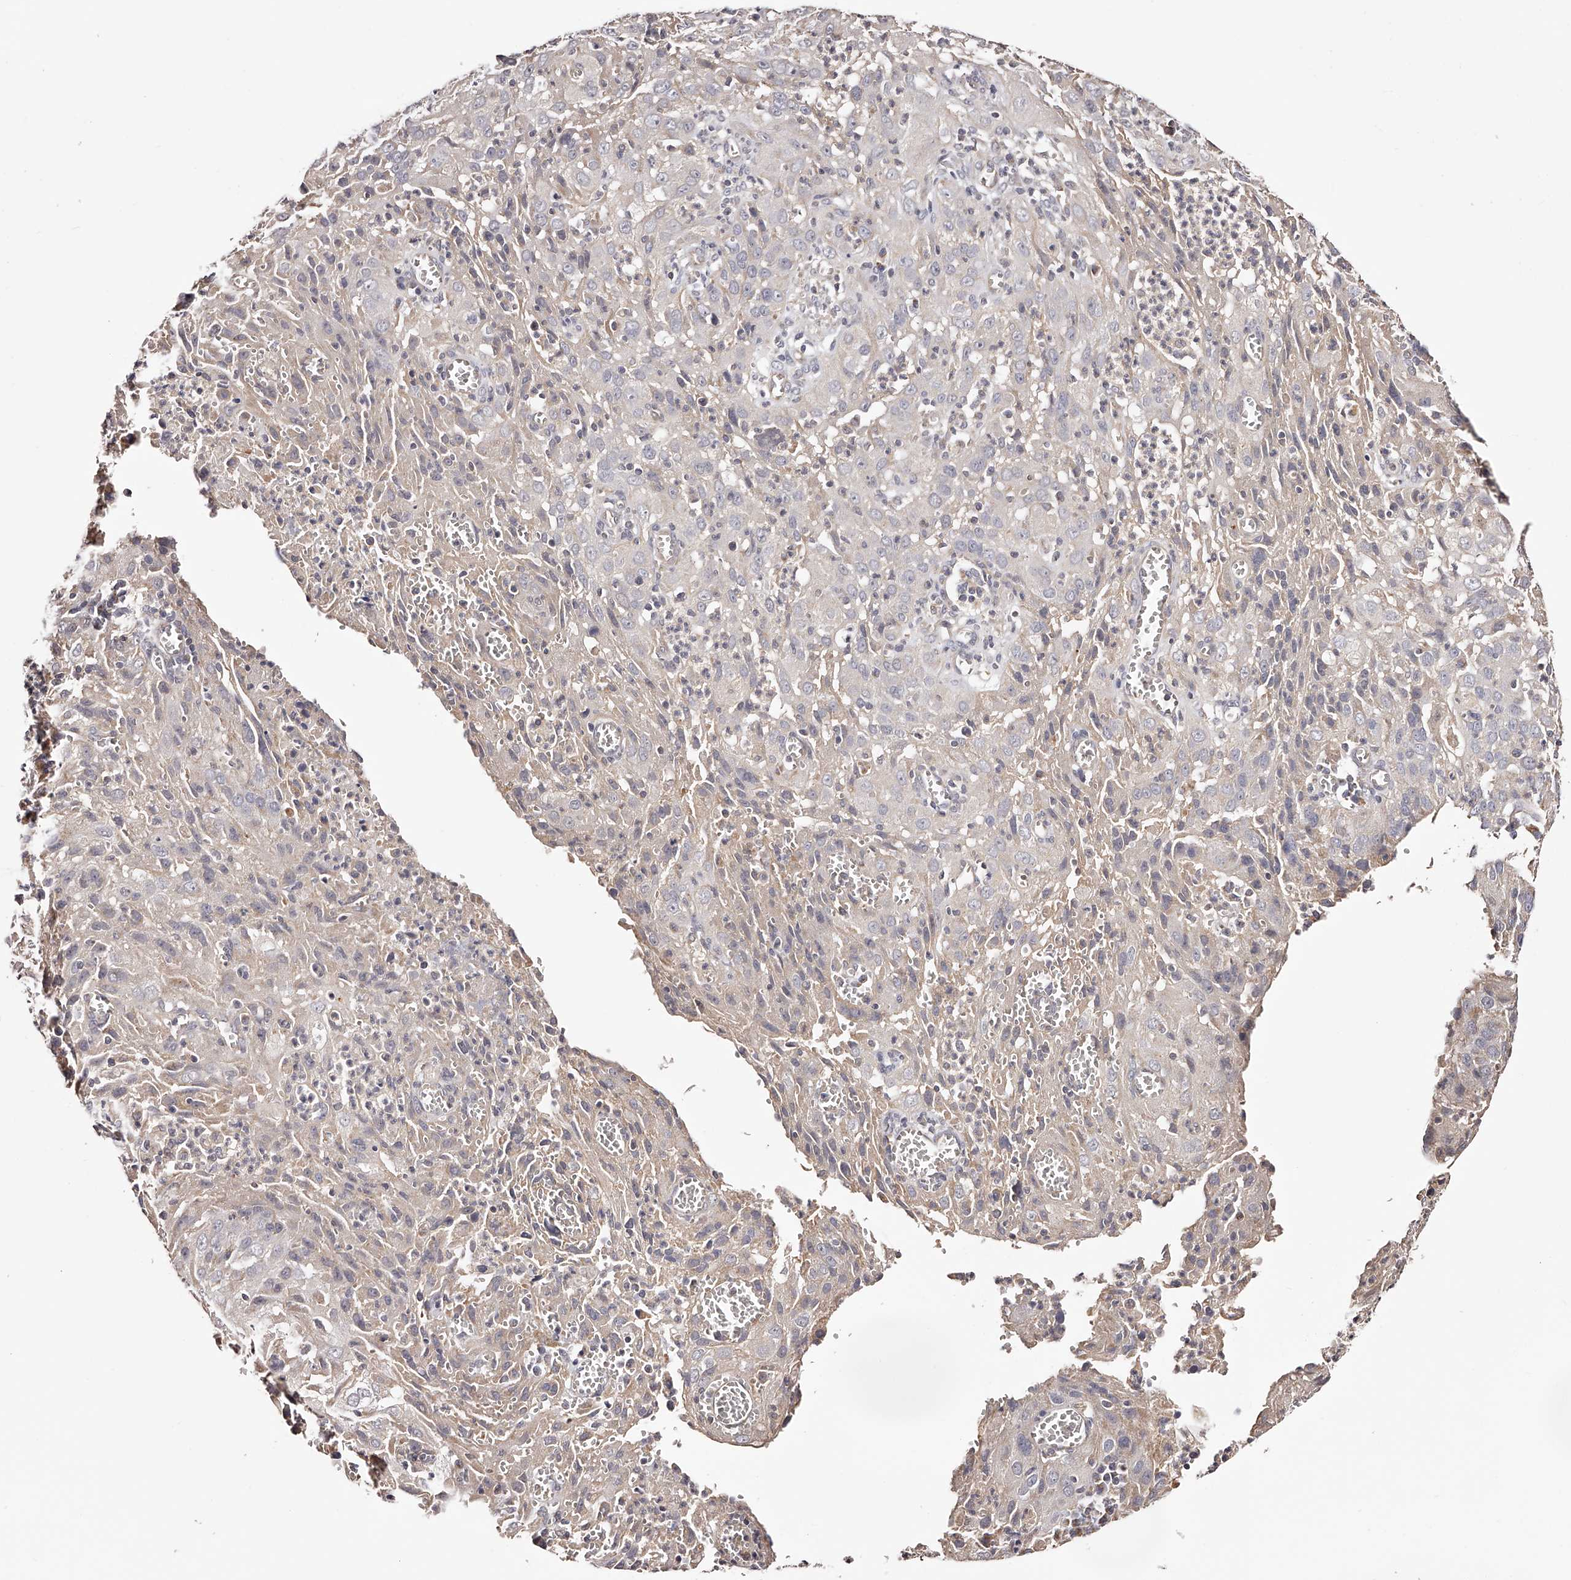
{"staining": {"intensity": "negative", "quantity": "none", "location": "none"}, "tissue": "cervical cancer", "cell_type": "Tumor cells", "image_type": "cancer", "snomed": [{"axis": "morphology", "description": "Squamous cell carcinoma, NOS"}, {"axis": "topography", "description": "Cervix"}], "caption": "This is a image of IHC staining of cervical cancer (squamous cell carcinoma), which shows no positivity in tumor cells.", "gene": "USP21", "patient": {"sex": "female", "age": 32}}